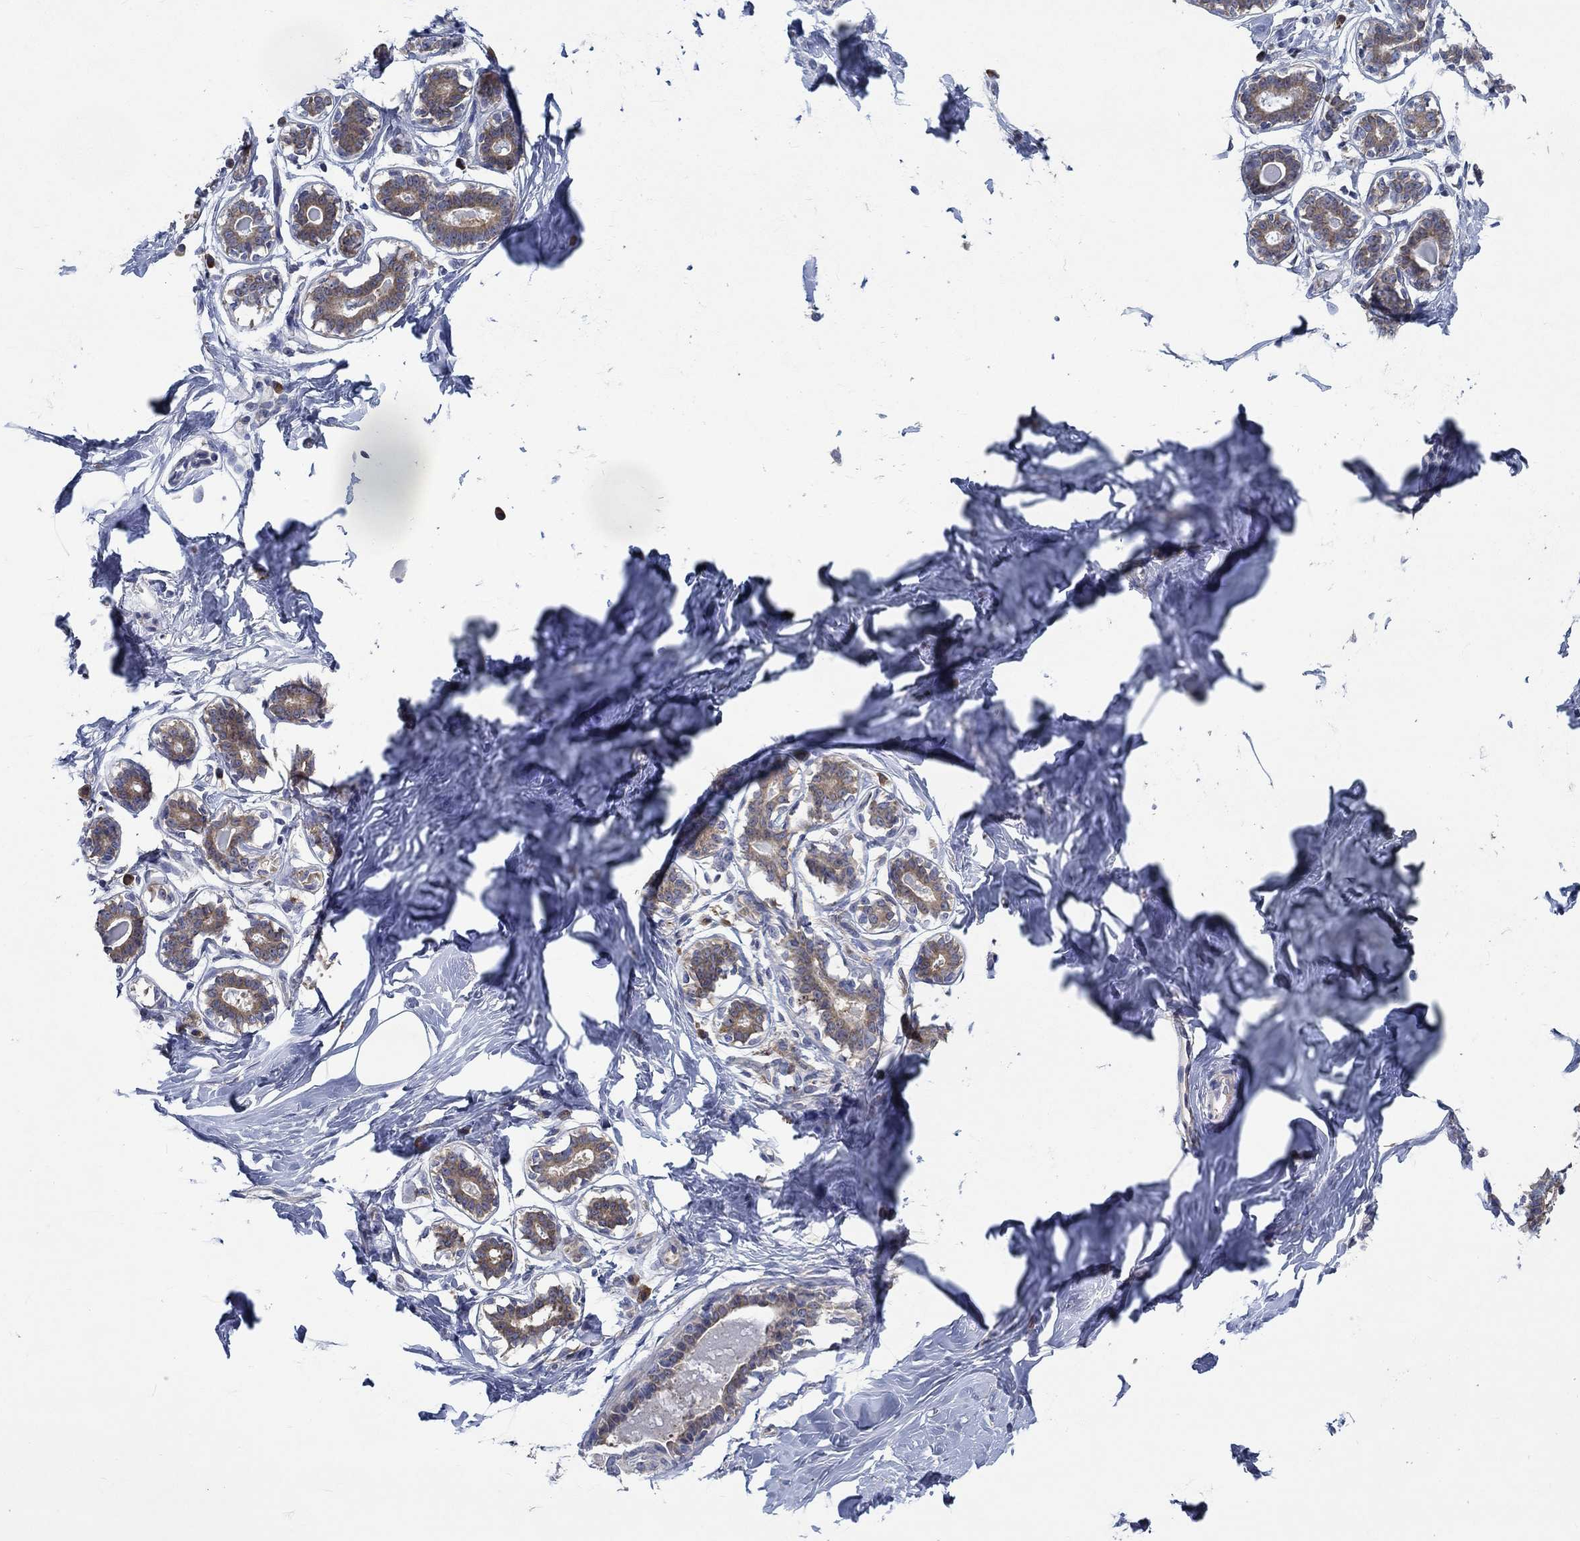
{"staining": {"intensity": "negative", "quantity": "none", "location": "none"}, "tissue": "breast", "cell_type": "Adipocytes", "image_type": "normal", "snomed": [{"axis": "morphology", "description": "Normal tissue, NOS"}, {"axis": "morphology", "description": "Lobular carcinoma, in situ"}, {"axis": "topography", "description": "Breast"}], "caption": "There is no significant staining in adipocytes of breast. (Immunohistochemistry (ihc), brightfield microscopy, high magnification).", "gene": "MMP24", "patient": {"sex": "female", "age": 35}}